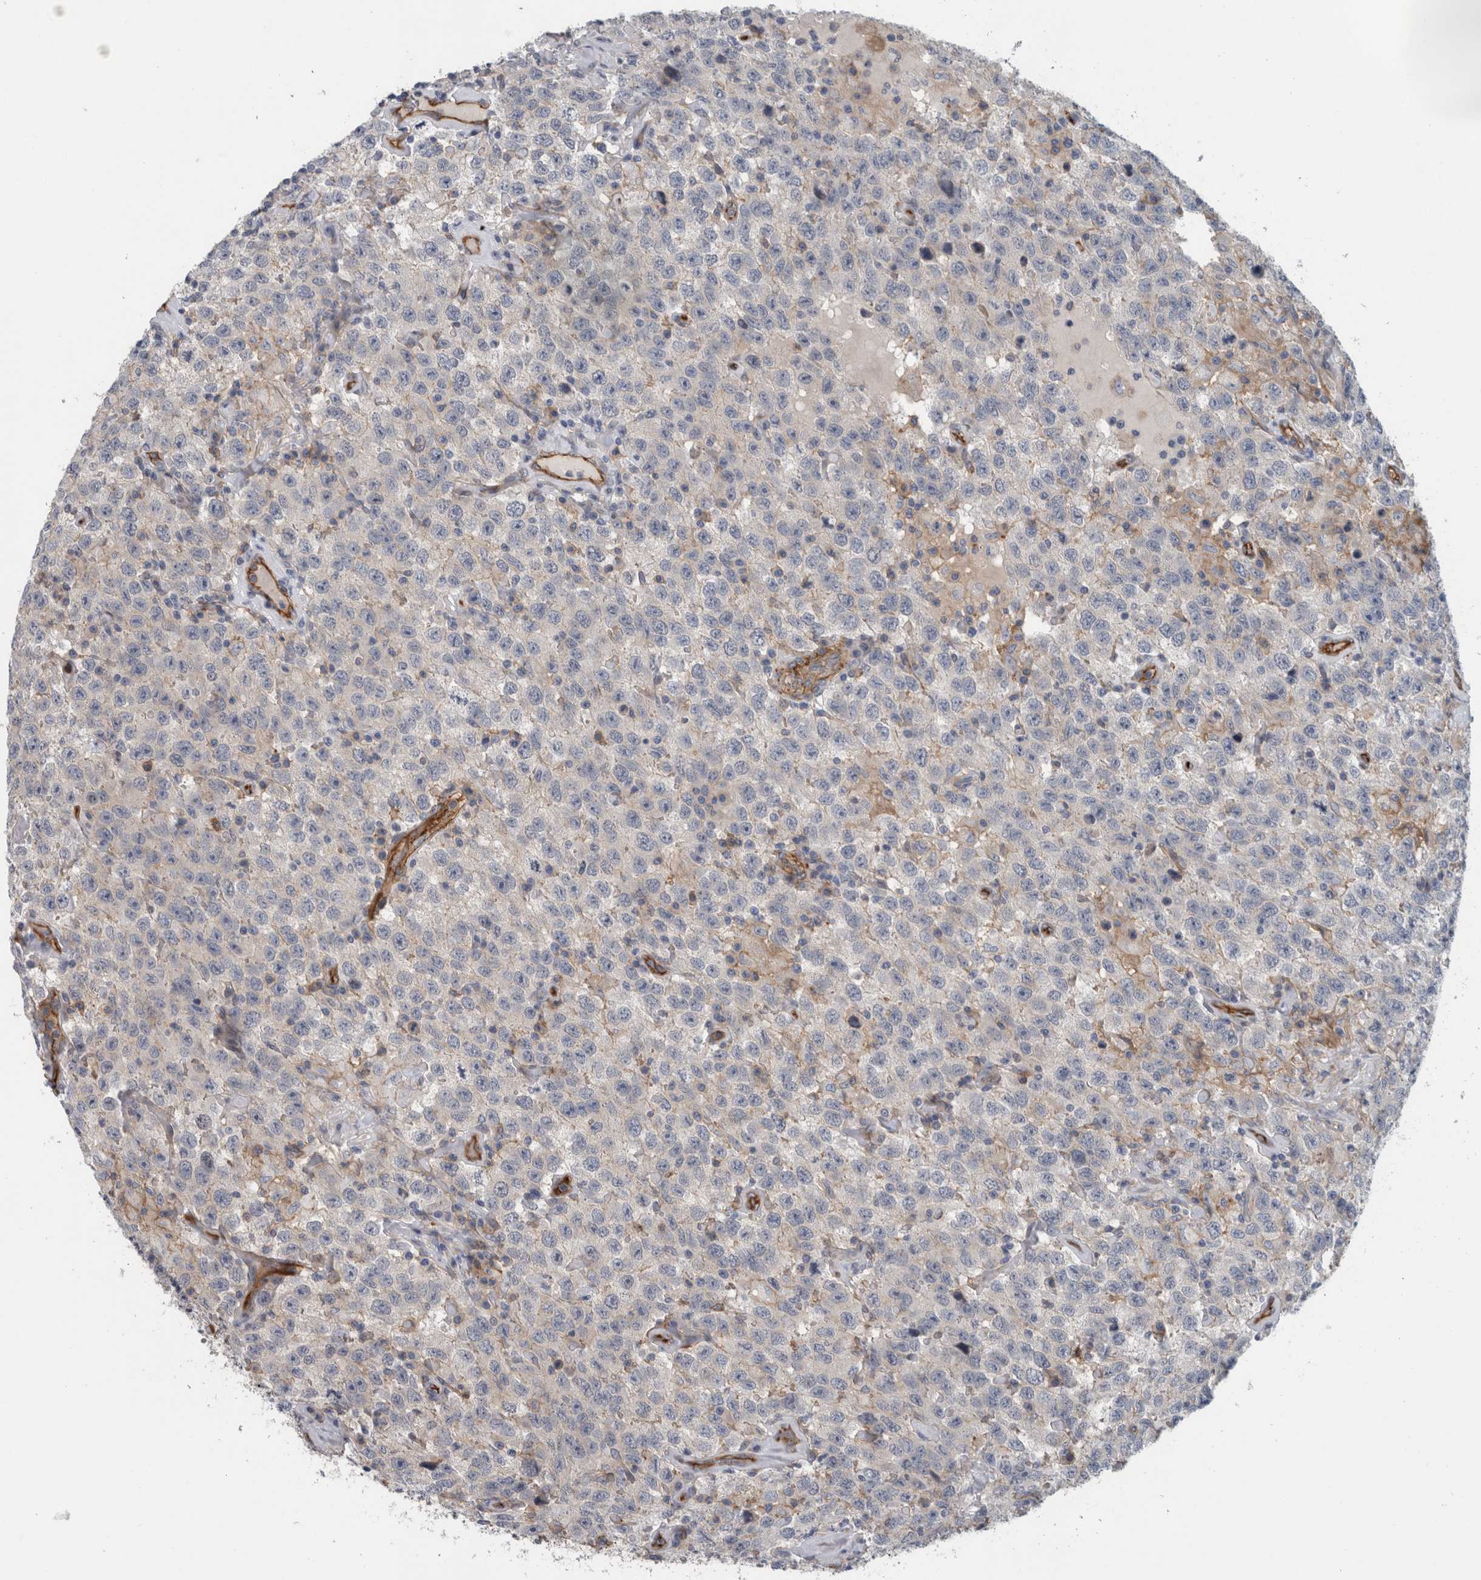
{"staining": {"intensity": "negative", "quantity": "none", "location": "none"}, "tissue": "testis cancer", "cell_type": "Tumor cells", "image_type": "cancer", "snomed": [{"axis": "morphology", "description": "Seminoma, NOS"}, {"axis": "topography", "description": "Testis"}], "caption": "Immunohistochemistry of testis seminoma exhibits no positivity in tumor cells. The staining is performed using DAB brown chromogen with nuclei counter-stained in using hematoxylin.", "gene": "CD59", "patient": {"sex": "male", "age": 41}}